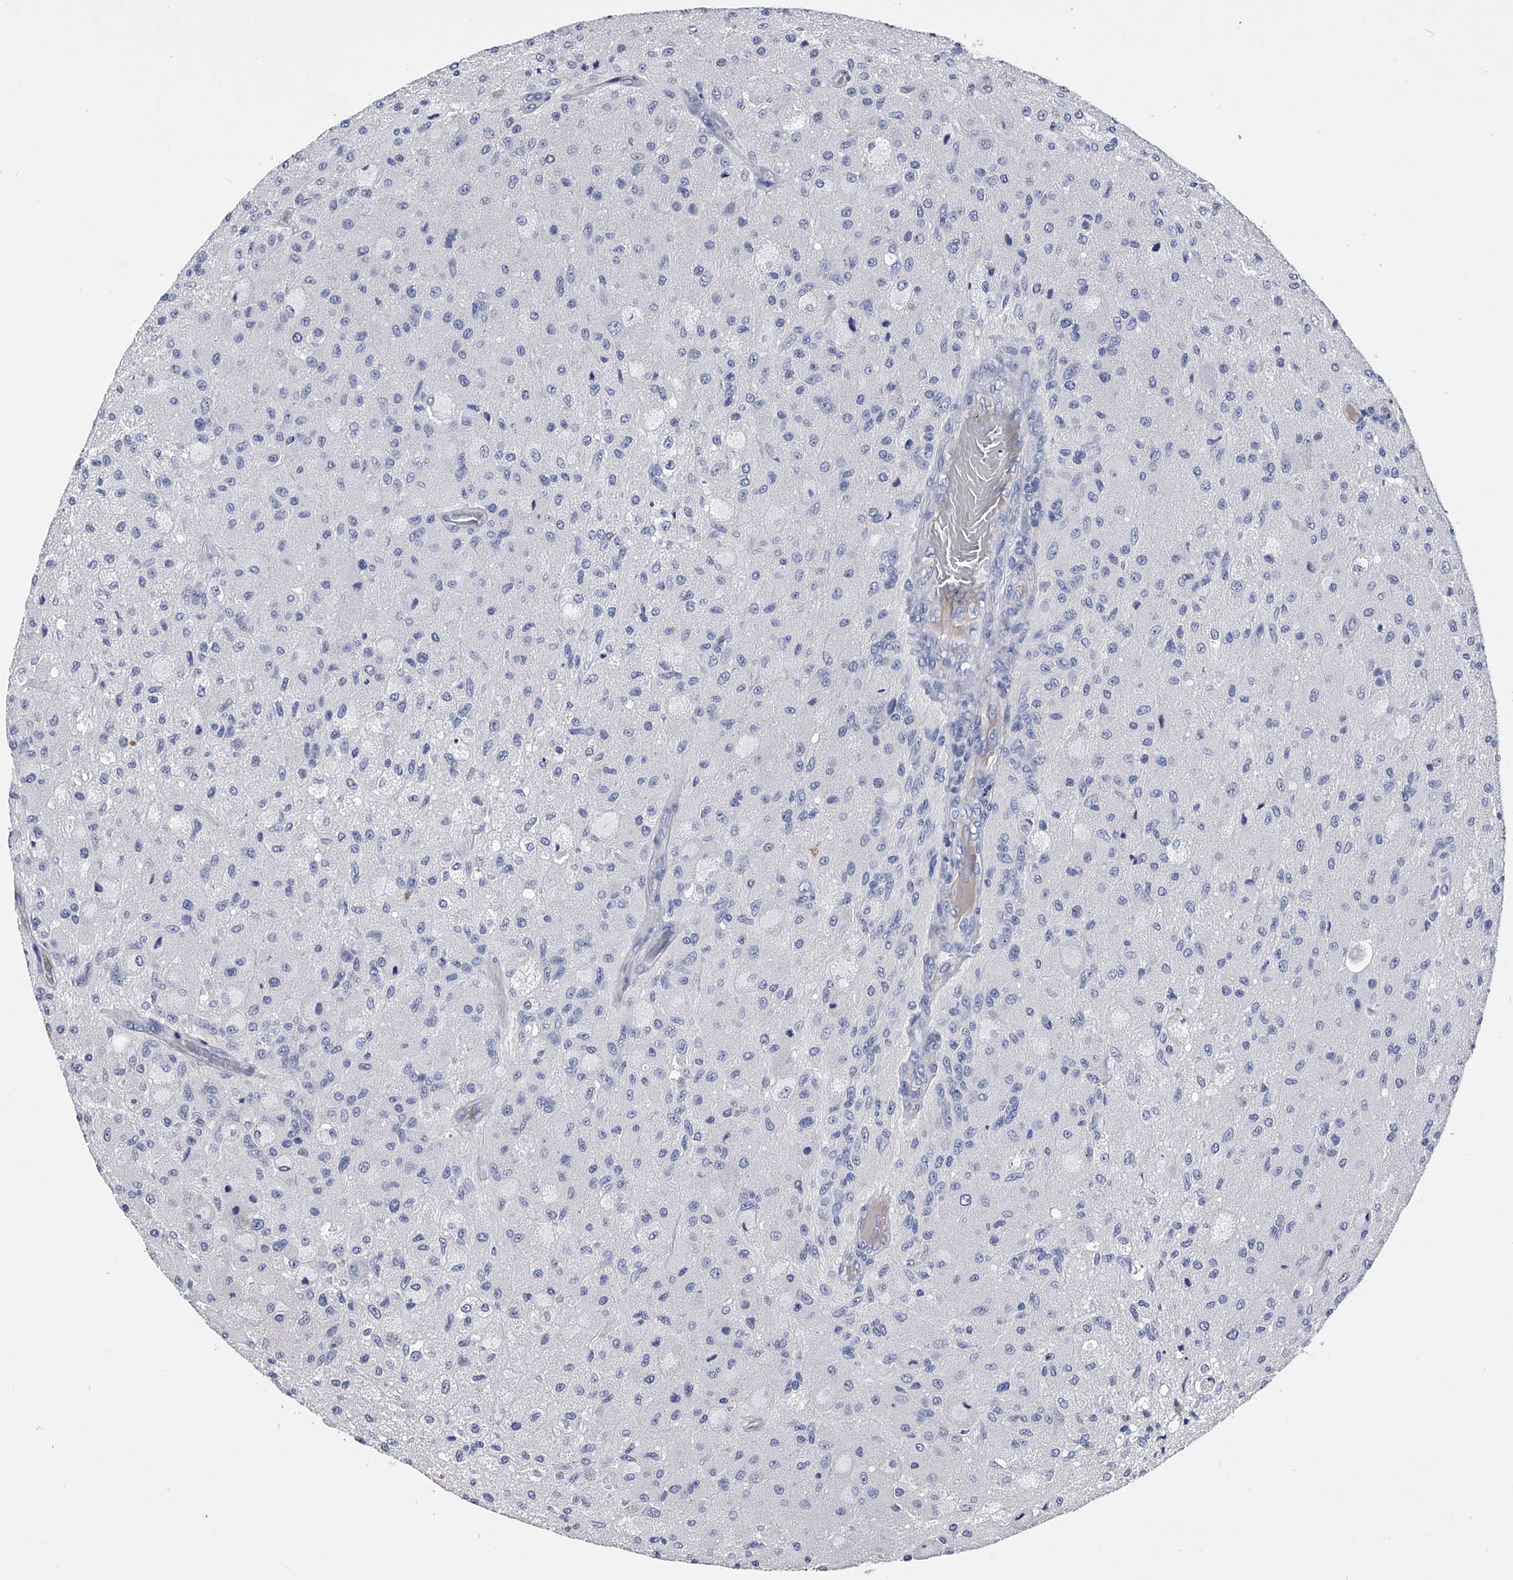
{"staining": {"intensity": "negative", "quantity": "none", "location": "none"}, "tissue": "glioma", "cell_type": "Tumor cells", "image_type": "cancer", "snomed": [{"axis": "morphology", "description": "Normal tissue, NOS"}, {"axis": "morphology", "description": "Glioma, malignant, High grade"}, {"axis": "topography", "description": "Cerebral cortex"}], "caption": "An IHC micrograph of high-grade glioma (malignant) is shown. There is no staining in tumor cells of high-grade glioma (malignant). (Brightfield microscopy of DAB (3,3'-diaminobenzidine) IHC at high magnification).", "gene": "EFCAB7", "patient": {"sex": "male", "age": 77}}